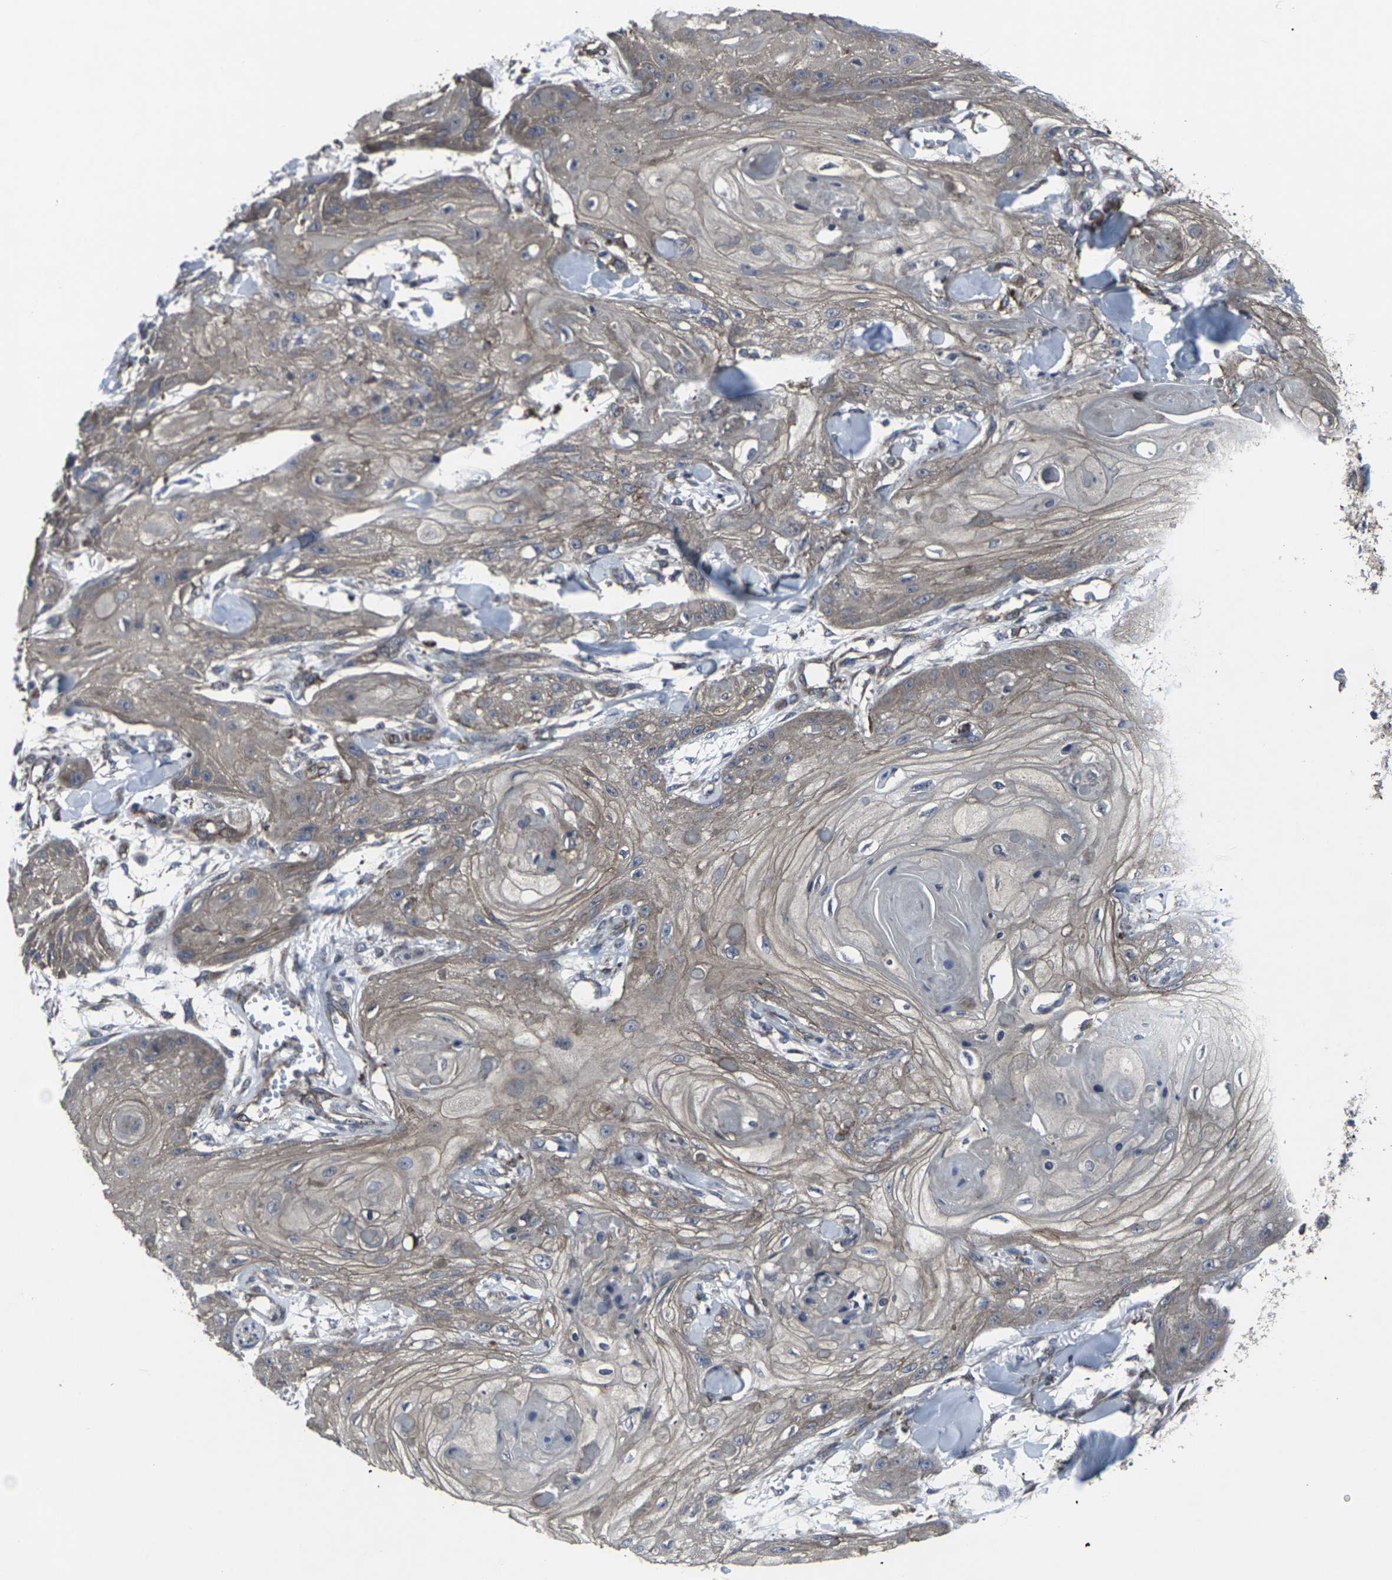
{"staining": {"intensity": "weak", "quantity": ">75%", "location": "cytoplasmic/membranous"}, "tissue": "skin cancer", "cell_type": "Tumor cells", "image_type": "cancer", "snomed": [{"axis": "morphology", "description": "Squamous cell carcinoma, NOS"}, {"axis": "topography", "description": "Skin"}], "caption": "This micrograph shows skin cancer stained with immunohistochemistry to label a protein in brown. The cytoplasmic/membranous of tumor cells show weak positivity for the protein. Nuclei are counter-stained blue.", "gene": "MAPKAPK2", "patient": {"sex": "male", "age": 74}}